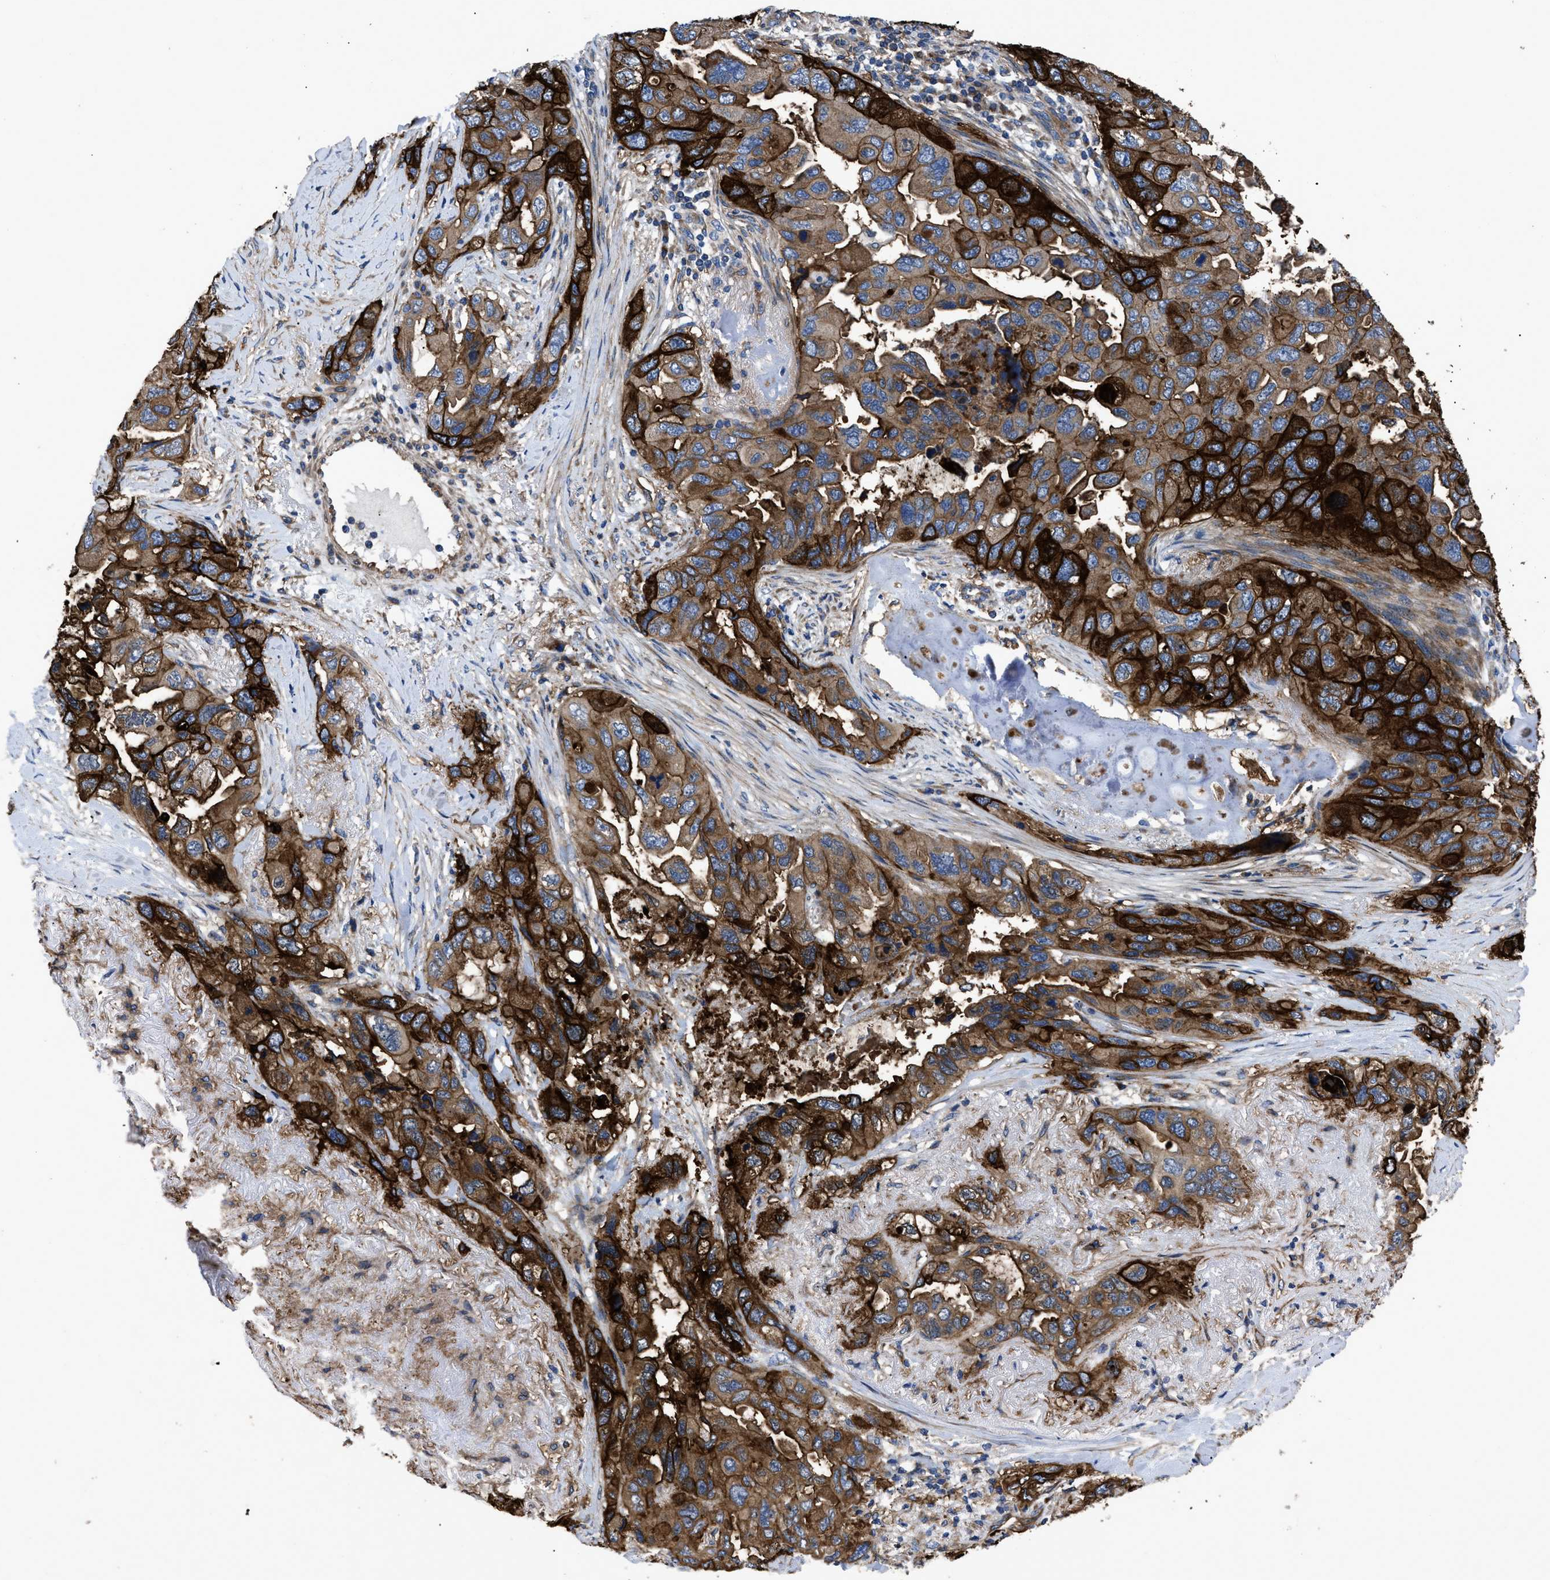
{"staining": {"intensity": "strong", "quantity": ">75%", "location": "cytoplasmic/membranous"}, "tissue": "lung cancer", "cell_type": "Tumor cells", "image_type": "cancer", "snomed": [{"axis": "morphology", "description": "Squamous cell carcinoma, NOS"}, {"axis": "topography", "description": "Lung"}], "caption": "Protein analysis of squamous cell carcinoma (lung) tissue exhibits strong cytoplasmic/membranous positivity in about >75% of tumor cells.", "gene": "NT5E", "patient": {"sex": "female", "age": 73}}